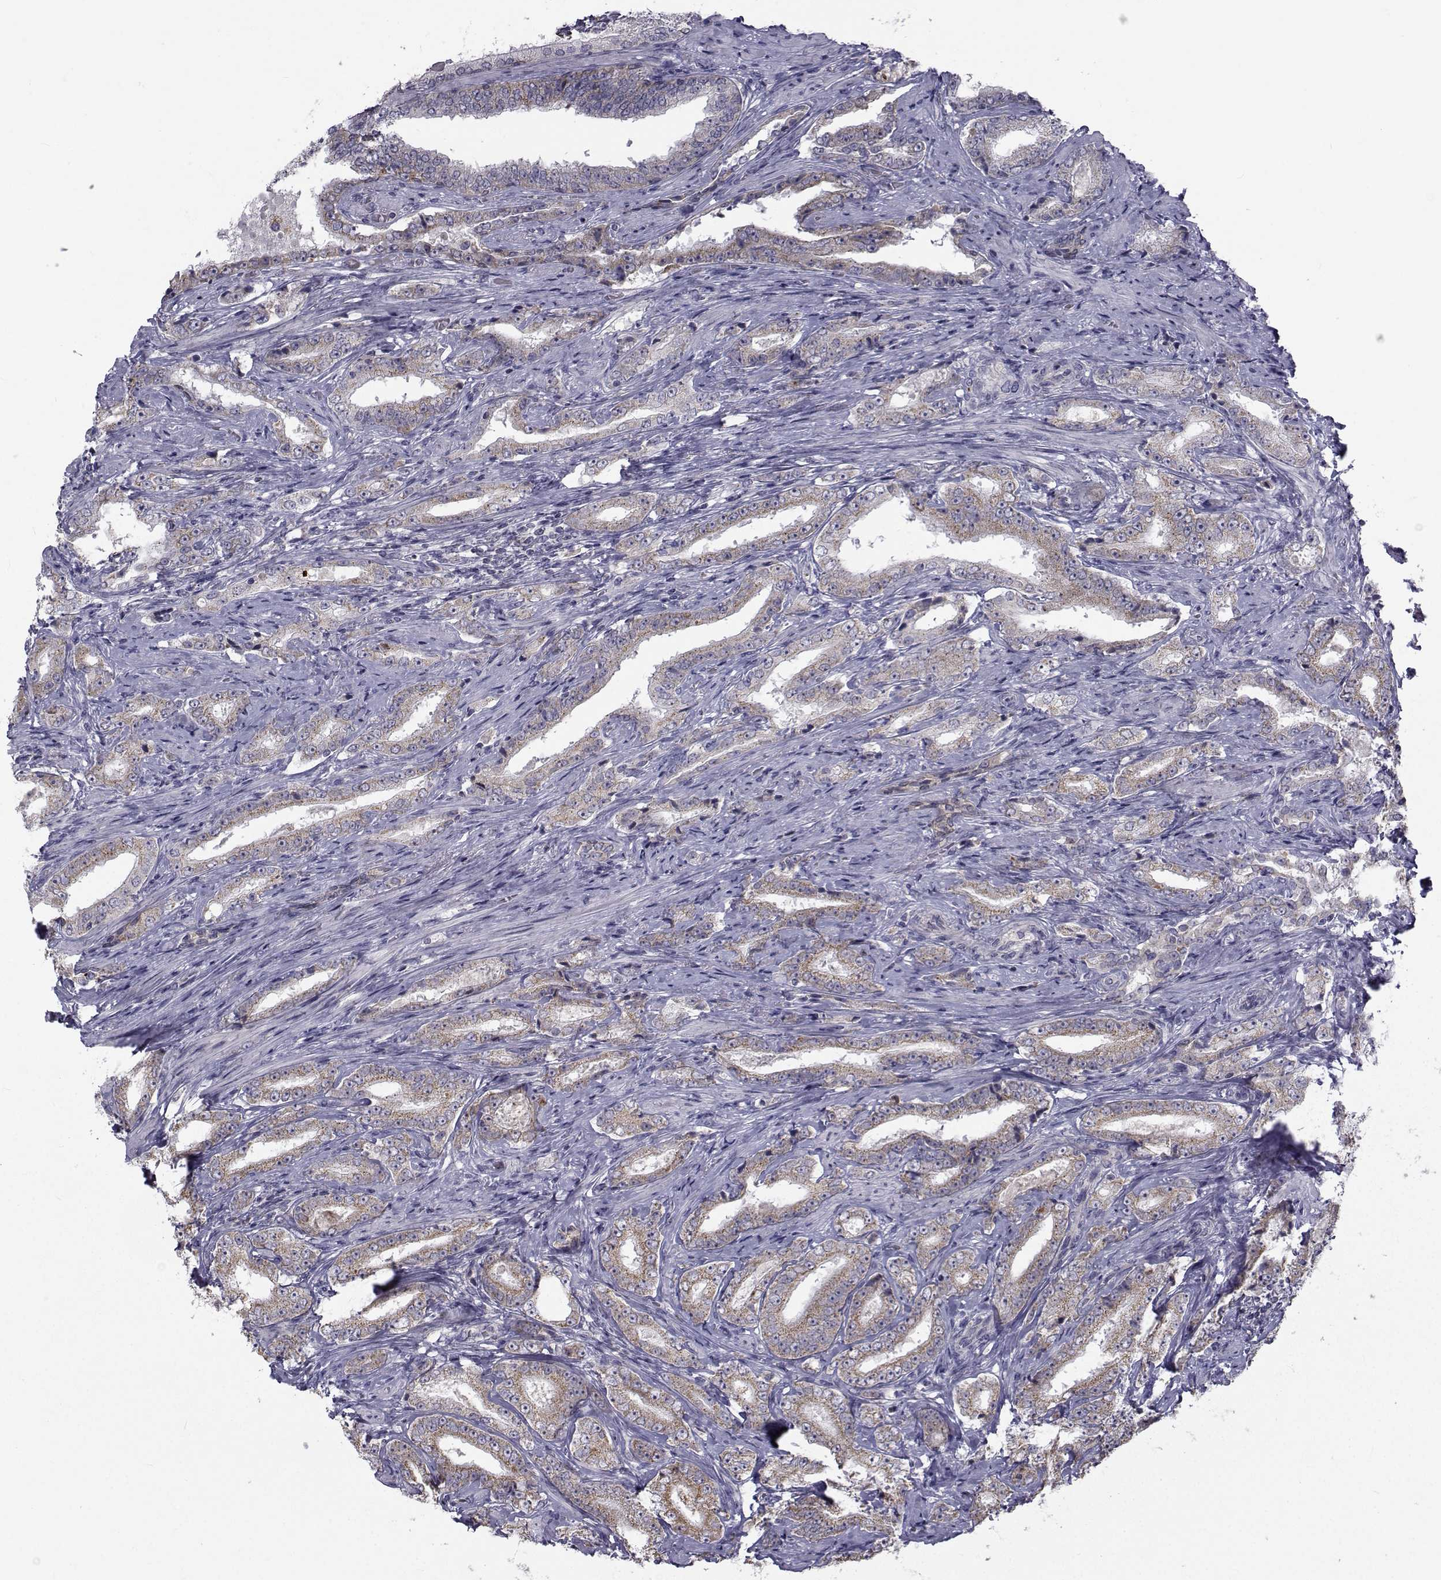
{"staining": {"intensity": "moderate", "quantity": "<25%", "location": "cytoplasmic/membranous"}, "tissue": "prostate cancer", "cell_type": "Tumor cells", "image_type": "cancer", "snomed": [{"axis": "morphology", "description": "Adenocarcinoma, Low grade"}, {"axis": "topography", "description": "Prostate and seminal vesicle, NOS"}], "caption": "Protein staining exhibits moderate cytoplasmic/membranous expression in about <25% of tumor cells in prostate cancer (low-grade adenocarcinoma).", "gene": "ANGPT1", "patient": {"sex": "male", "age": 61}}